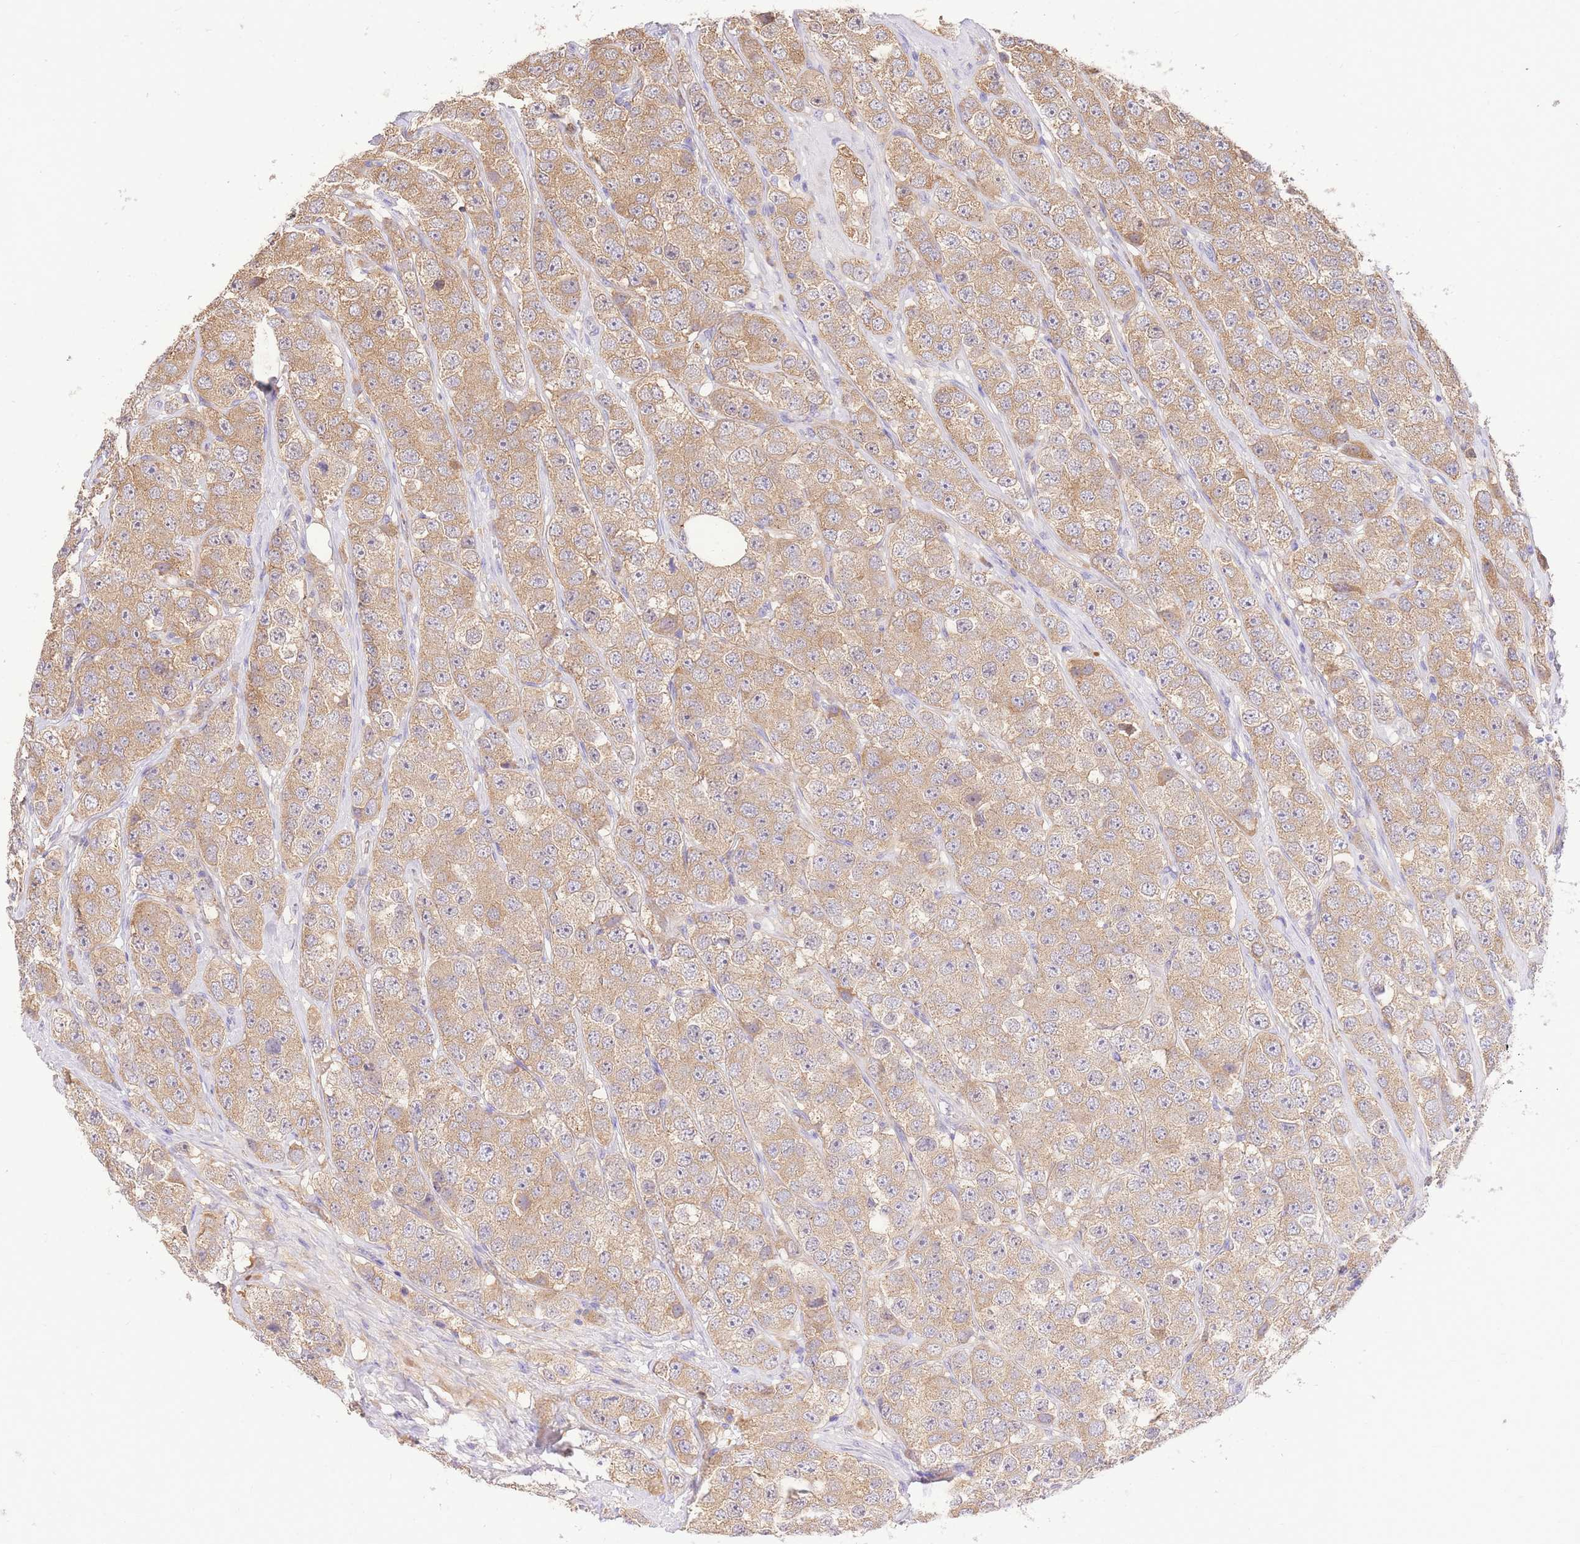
{"staining": {"intensity": "moderate", "quantity": ">75%", "location": "cytoplasmic/membranous"}, "tissue": "testis cancer", "cell_type": "Tumor cells", "image_type": "cancer", "snomed": [{"axis": "morphology", "description": "Seminoma, NOS"}, {"axis": "topography", "description": "Testis"}], "caption": "Brown immunohistochemical staining in testis cancer exhibits moderate cytoplasmic/membranous staining in about >75% of tumor cells. The protein is shown in brown color, while the nuclei are stained blue.", "gene": "LIPH", "patient": {"sex": "male", "age": 28}}